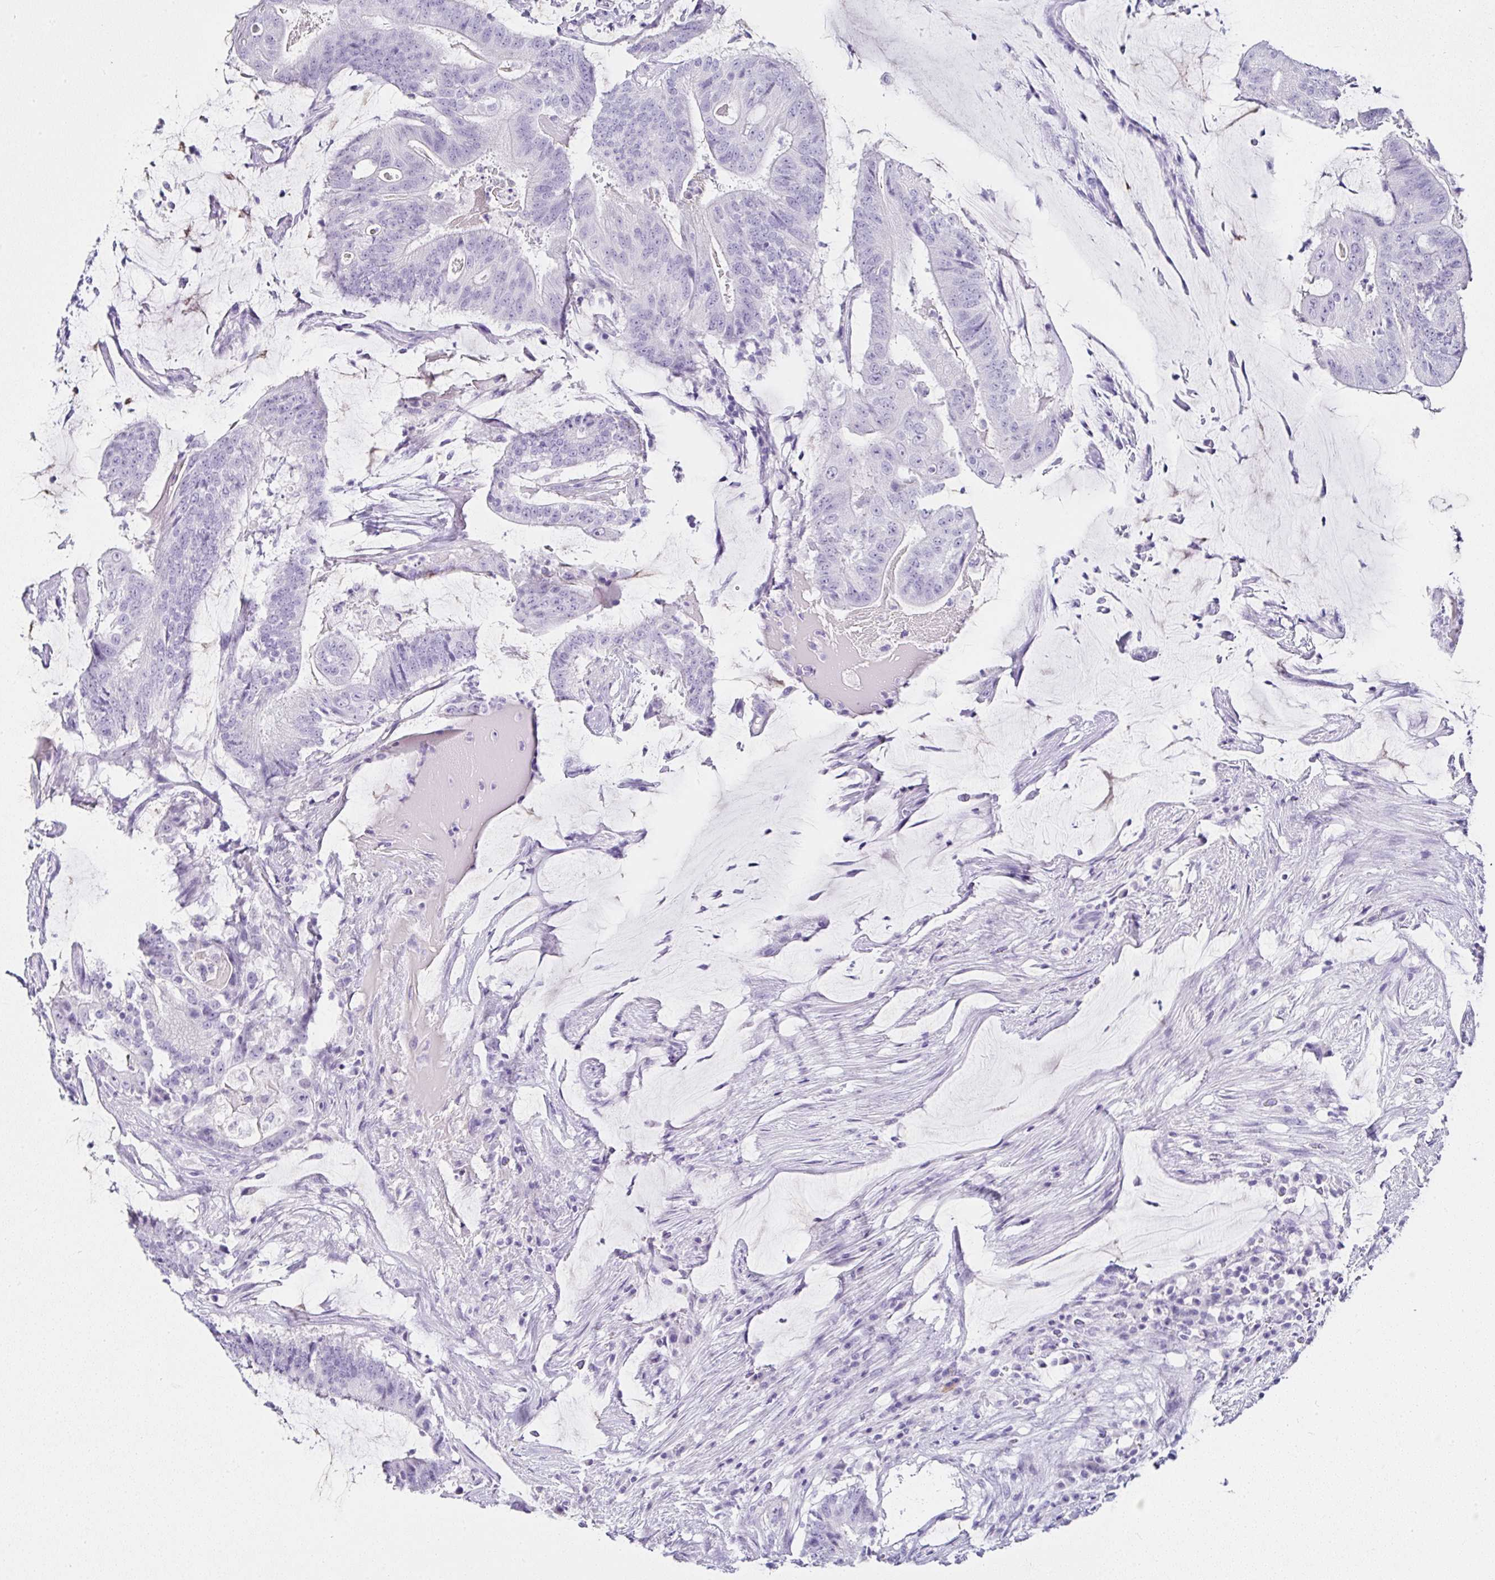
{"staining": {"intensity": "negative", "quantity": "none", "location": "none"}, "tissue": "colorectal cancer", "cell_type": "Tumor cells", "image_type": "cancer", "snomed": [{"axis": "morphology", "description": "Adenocarcinoma, NOS"}, {"axis": "topography", "description": "Colon"}], "caption": "Human colorectal cancer stained for a protein using immunohistochemistry (IHC) displays no expression in tumor cells.", "gene": "SERPINB3", "patient": {"sex": "female", "age": 43}}